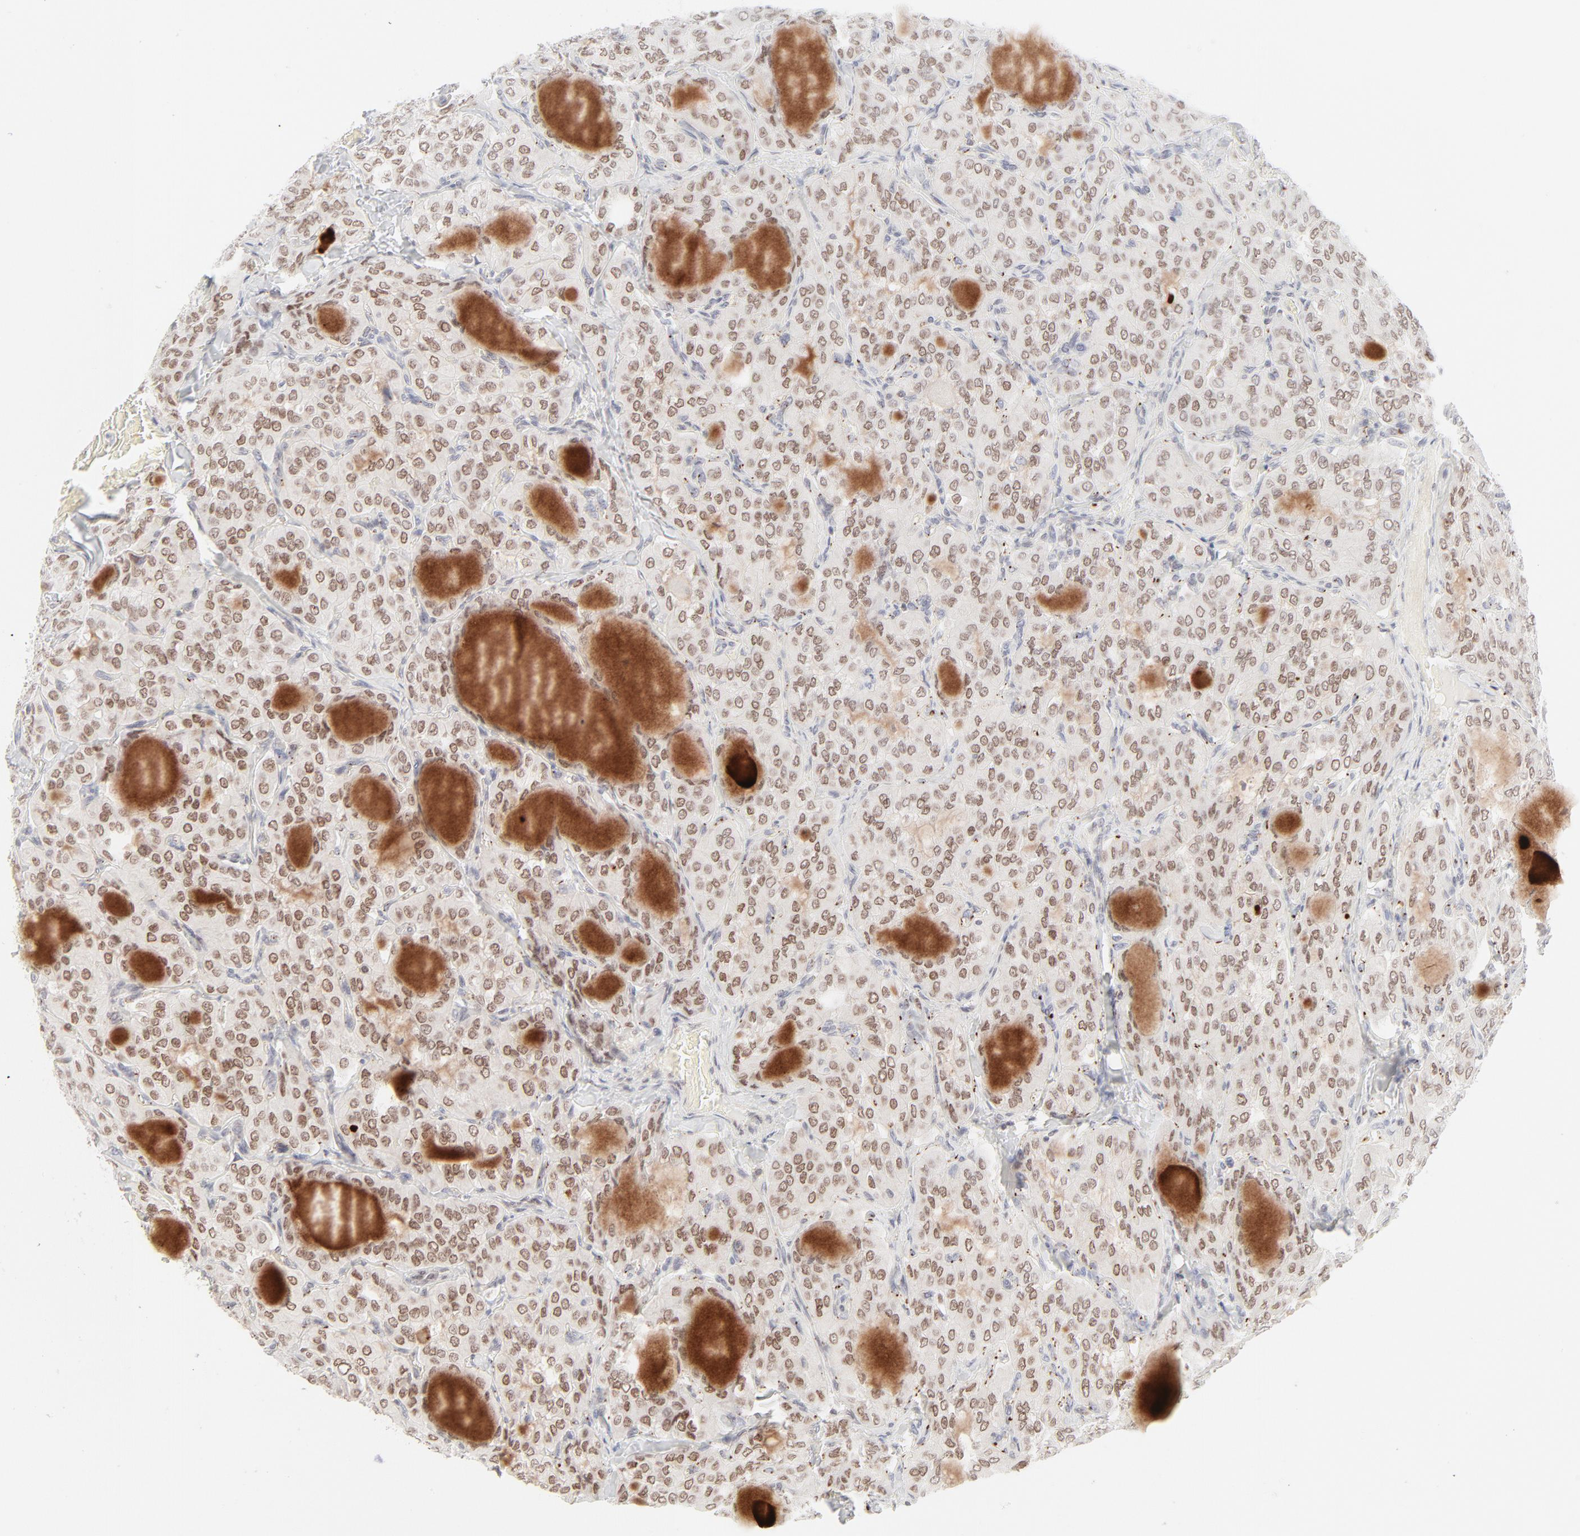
{"staining": {"intensity": "moderate", "quantity": ">75%", "location": "nuclear"}, "tissue": "thyroid cancer", "cell_type": "Tumor cells", "image_type": "cancer", "snomed": [{"axis": "morphology", "description": "Papillary adenocarcinoma, NOS"}, {"axis": "topography", "description": "Thyroid gland"}], "caption": "Protein expression analysis of thyroid cancer exhibits moderate nuclear staining in about >75% of tumor cells.", "gene": "PRKCB", "patient": {"sex": "male", "age": 20}}